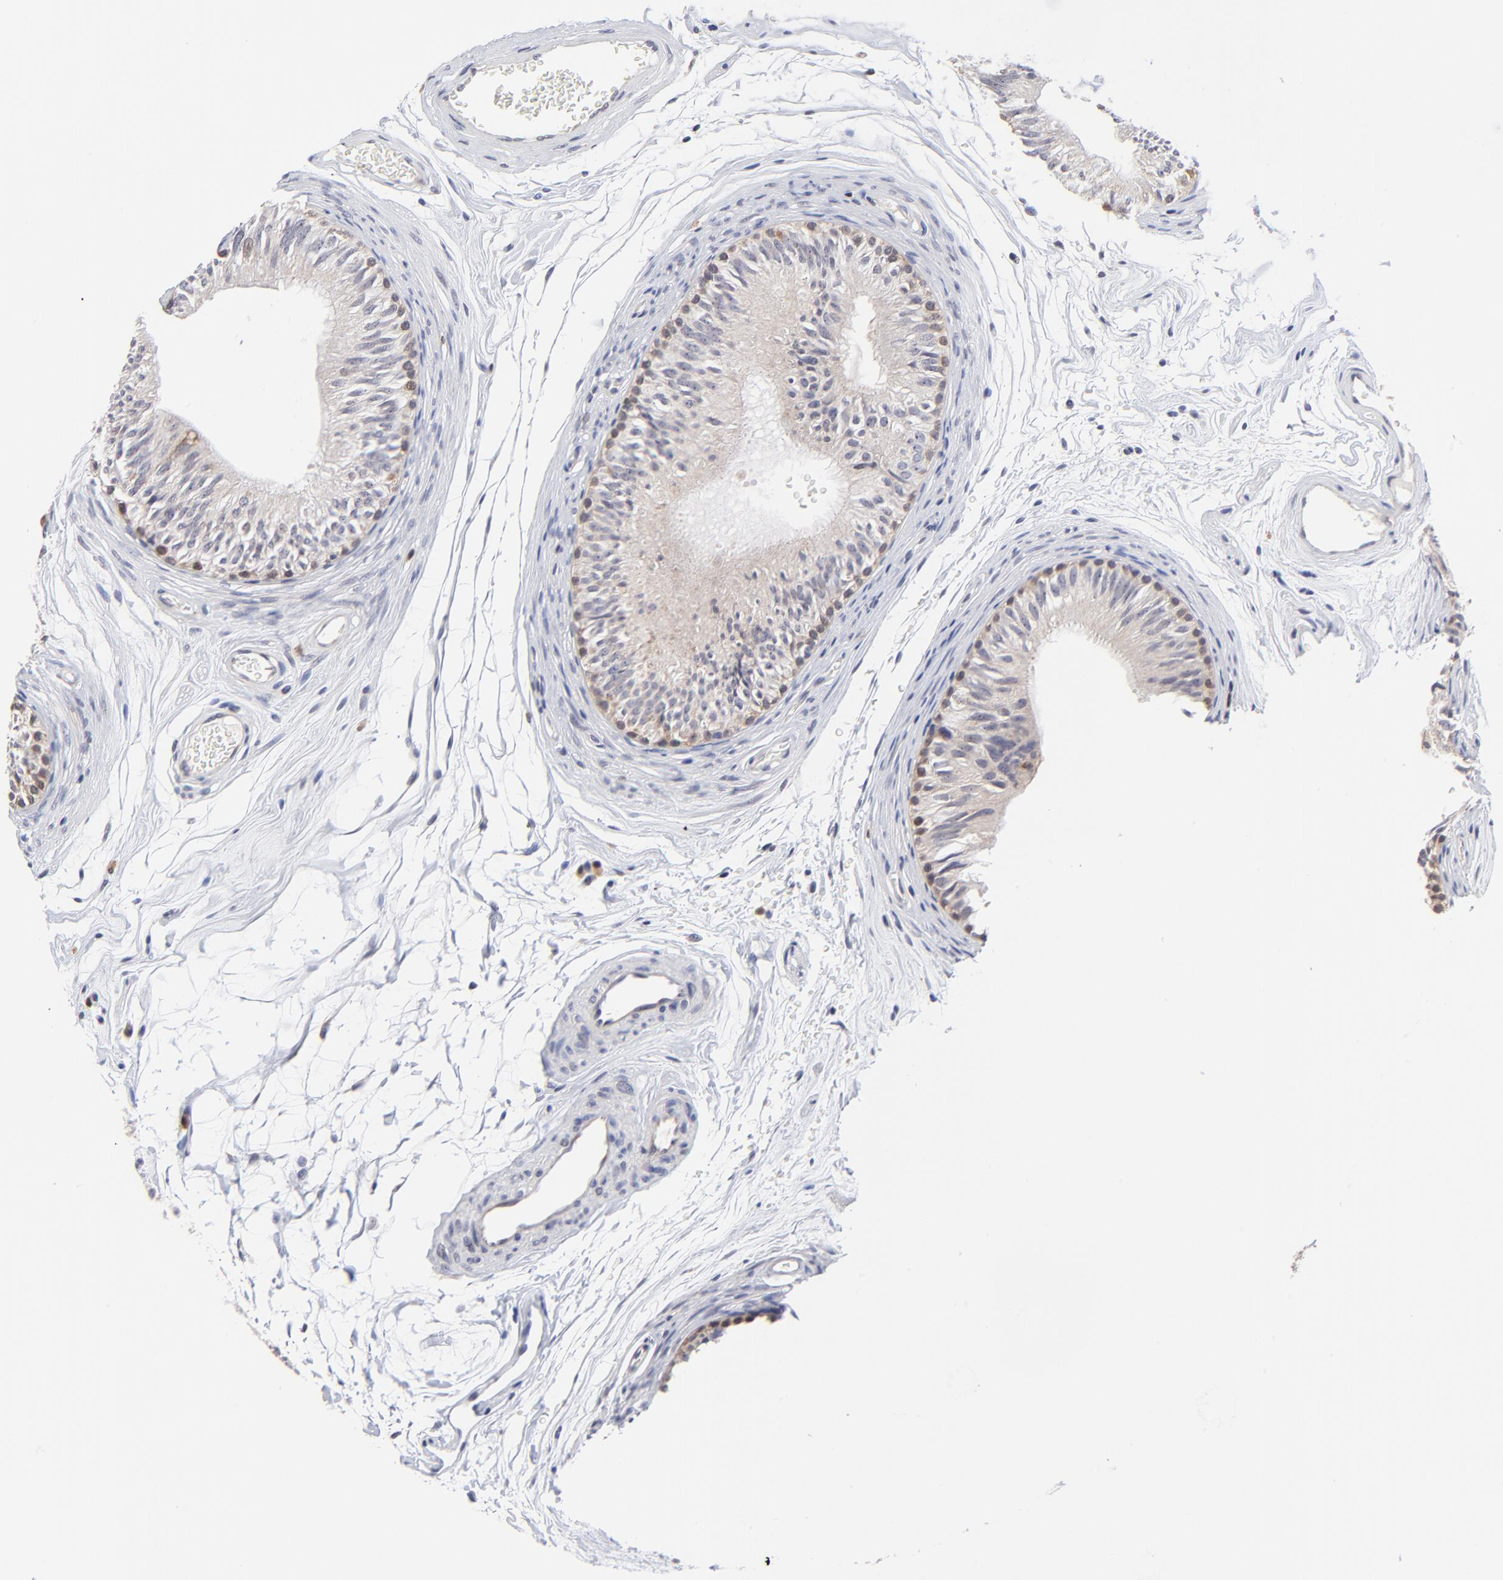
{"staining": {"intensity": "moderate", "quantity": "25%-75%", "location": "cytoplasmic/membranous"}, "tissue": "epididymis", "cell_type": "Glandular cells", "image_type": "normal", "snomed": [{"axis": "morphology", "description": "Normal tissue, NOS"}, {"axis": "topography", "description": "Testis"}, {"axis": "topography", "description": "Epididymis"}], "caption": "DAB immunohistochemical staining of normal human epididymis demonstrates moderate cytoplasmic/membranous protein expression in approximately 25%-75% of glandular cells.", "gene": "FBXL12", "patient": {"sex": "male", "age": 36}}